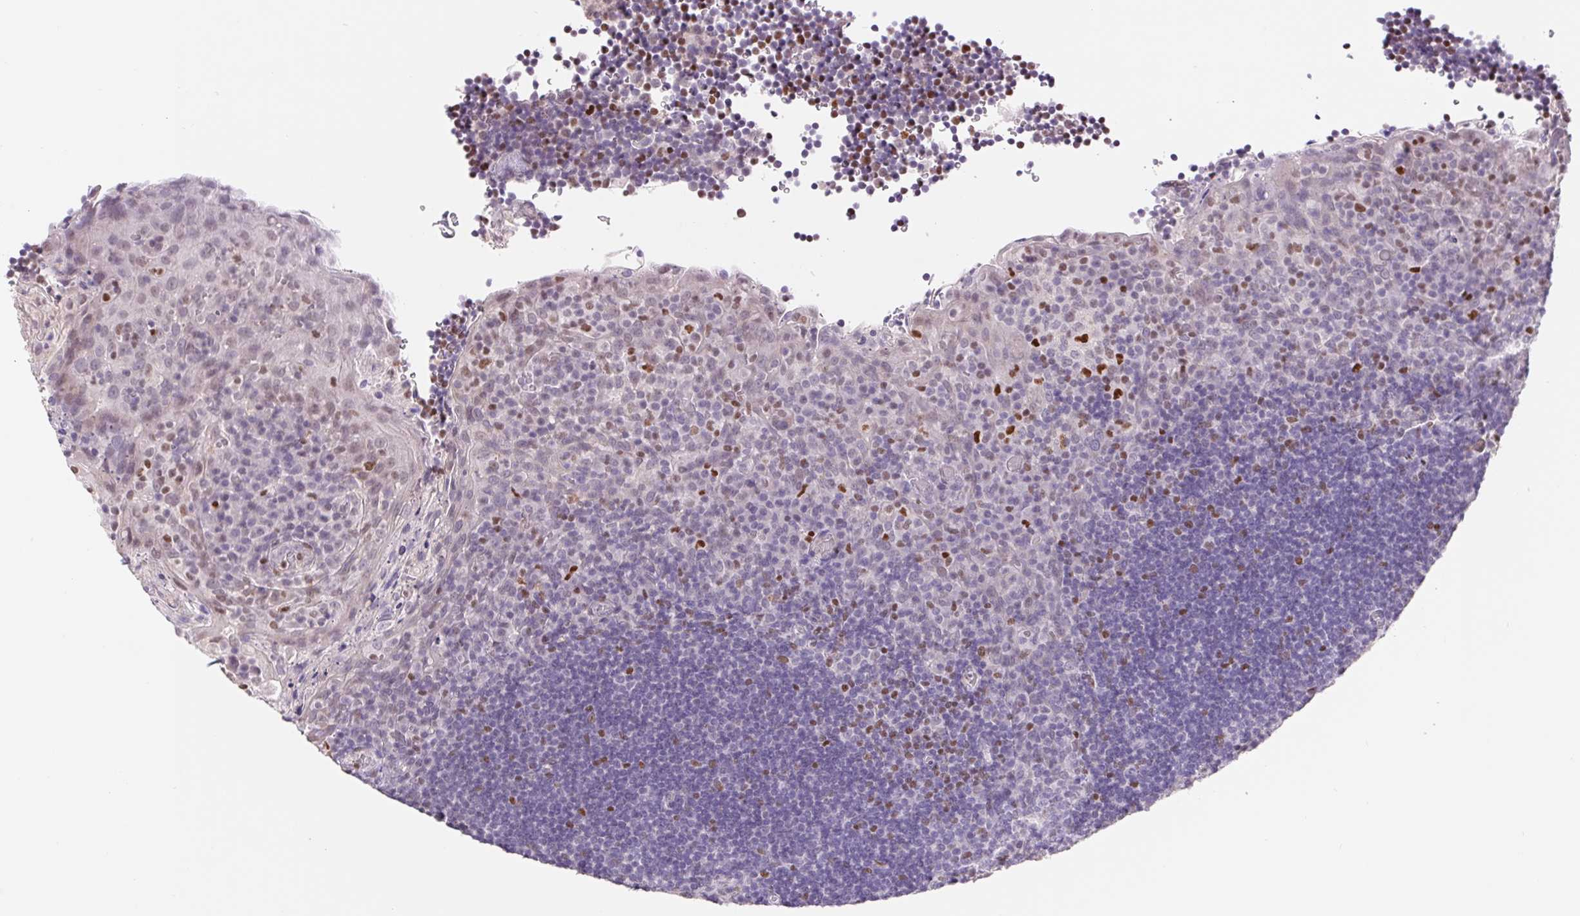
{"staining": {"intensity": "weak", "quantity": "25%-75%", "location": "nuclear"}, "tissue": "tonsil", "cell_type": "Germinal center cells", "image_type": "normal", "snomed": [{"axis": "morphology", "description": "Normal tissue, NOS"}, {"axis": "topography", "description": "Tonsil"}], "caption": "Immunohistochemical staining of benign tonsil exhibits weak nuclear protein staining in approximately 25%-75% of germinal center cells.", "gene": "TRERF1", "patient": {"sex": "male", "age": 17}}